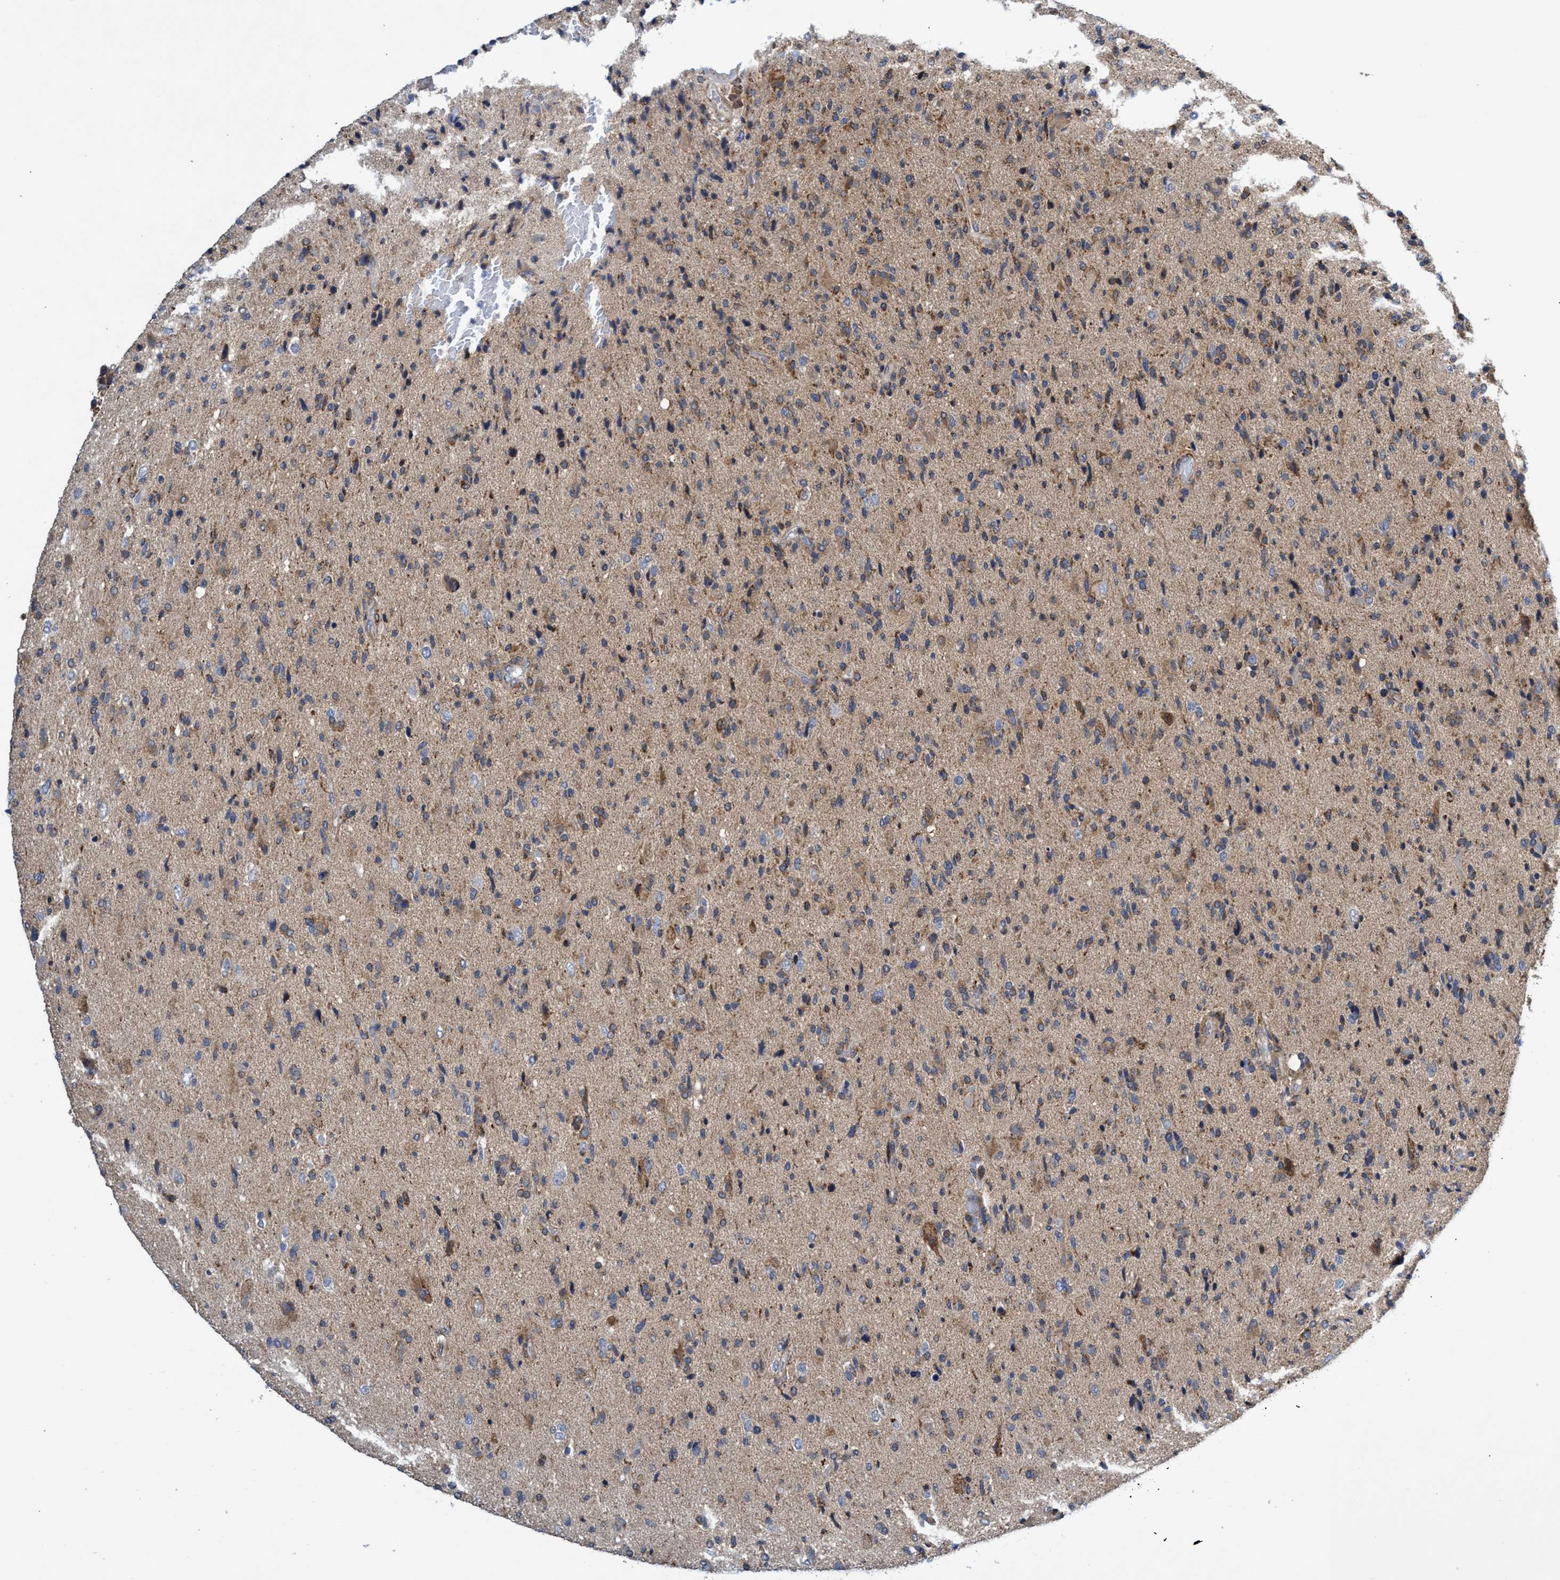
{"staining": {"intensity": "moderate", "quantity": "<25%", "location": "cytoplasmic/membranous"}, "tissue": "glioma", "cell_type": "Tumor cells", "image_type": "cancer", "snomed": [{"axis": "morphology", "description": "Glioma, malignant, High grade"}, {"axis": "topography", "description": "Brain"}], "caption": "Immunohistochemistry (IHC) (DAB) staining of malignant glioma (high-grade) shows moderate cytoplasmic/membranous protein positivity in about <25% of tumor cells.", "gene": "CRYZ", "patient": {"sex": "male", "age": 72}}